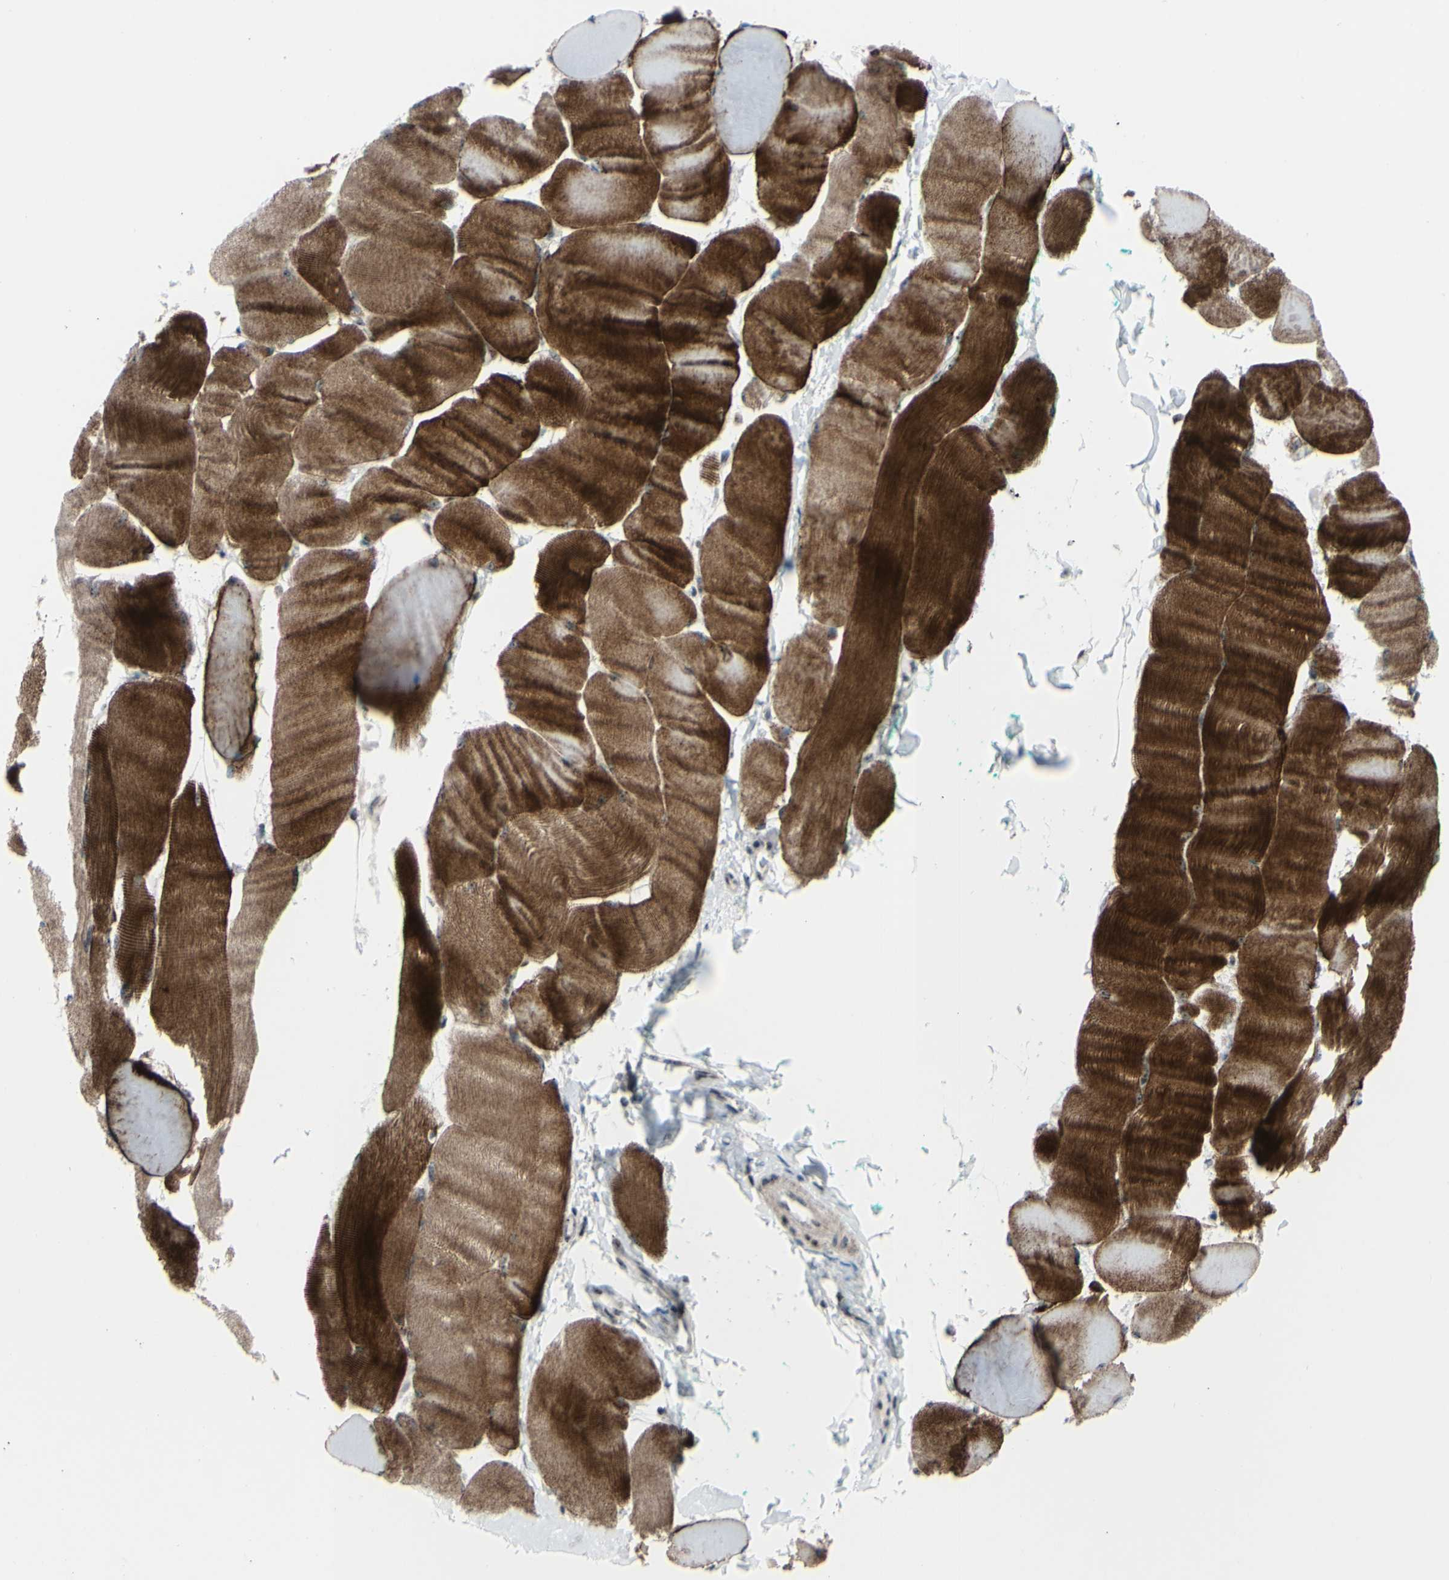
{"staining": {"intensity": "strong", "quantity": ">75%", "location": "cytoplasmic/membranous"}, "tissue": "skeletal muscle", "cell_type": "Myocytes", "image_type": "normal", "snomed": [{"axis": "morphology", "description": "Normal tissue, NOS"}, {"axis": "morphology", "description": "Squamous cell carcinoma, NOS"}, {"axis": "topography", "description": "Skeletal muscle"}], "caption": "This histopathology image displays unremarkable skeletal muscle stained with immunohistochemistry to label a protein in brown. The cytoplasmic/membranous of myocytes show strong positivity for the protein. Nuclei are counter-stained blue.", "gene": "POLR1A", "patient": {"sex": "male", "age": 51}}